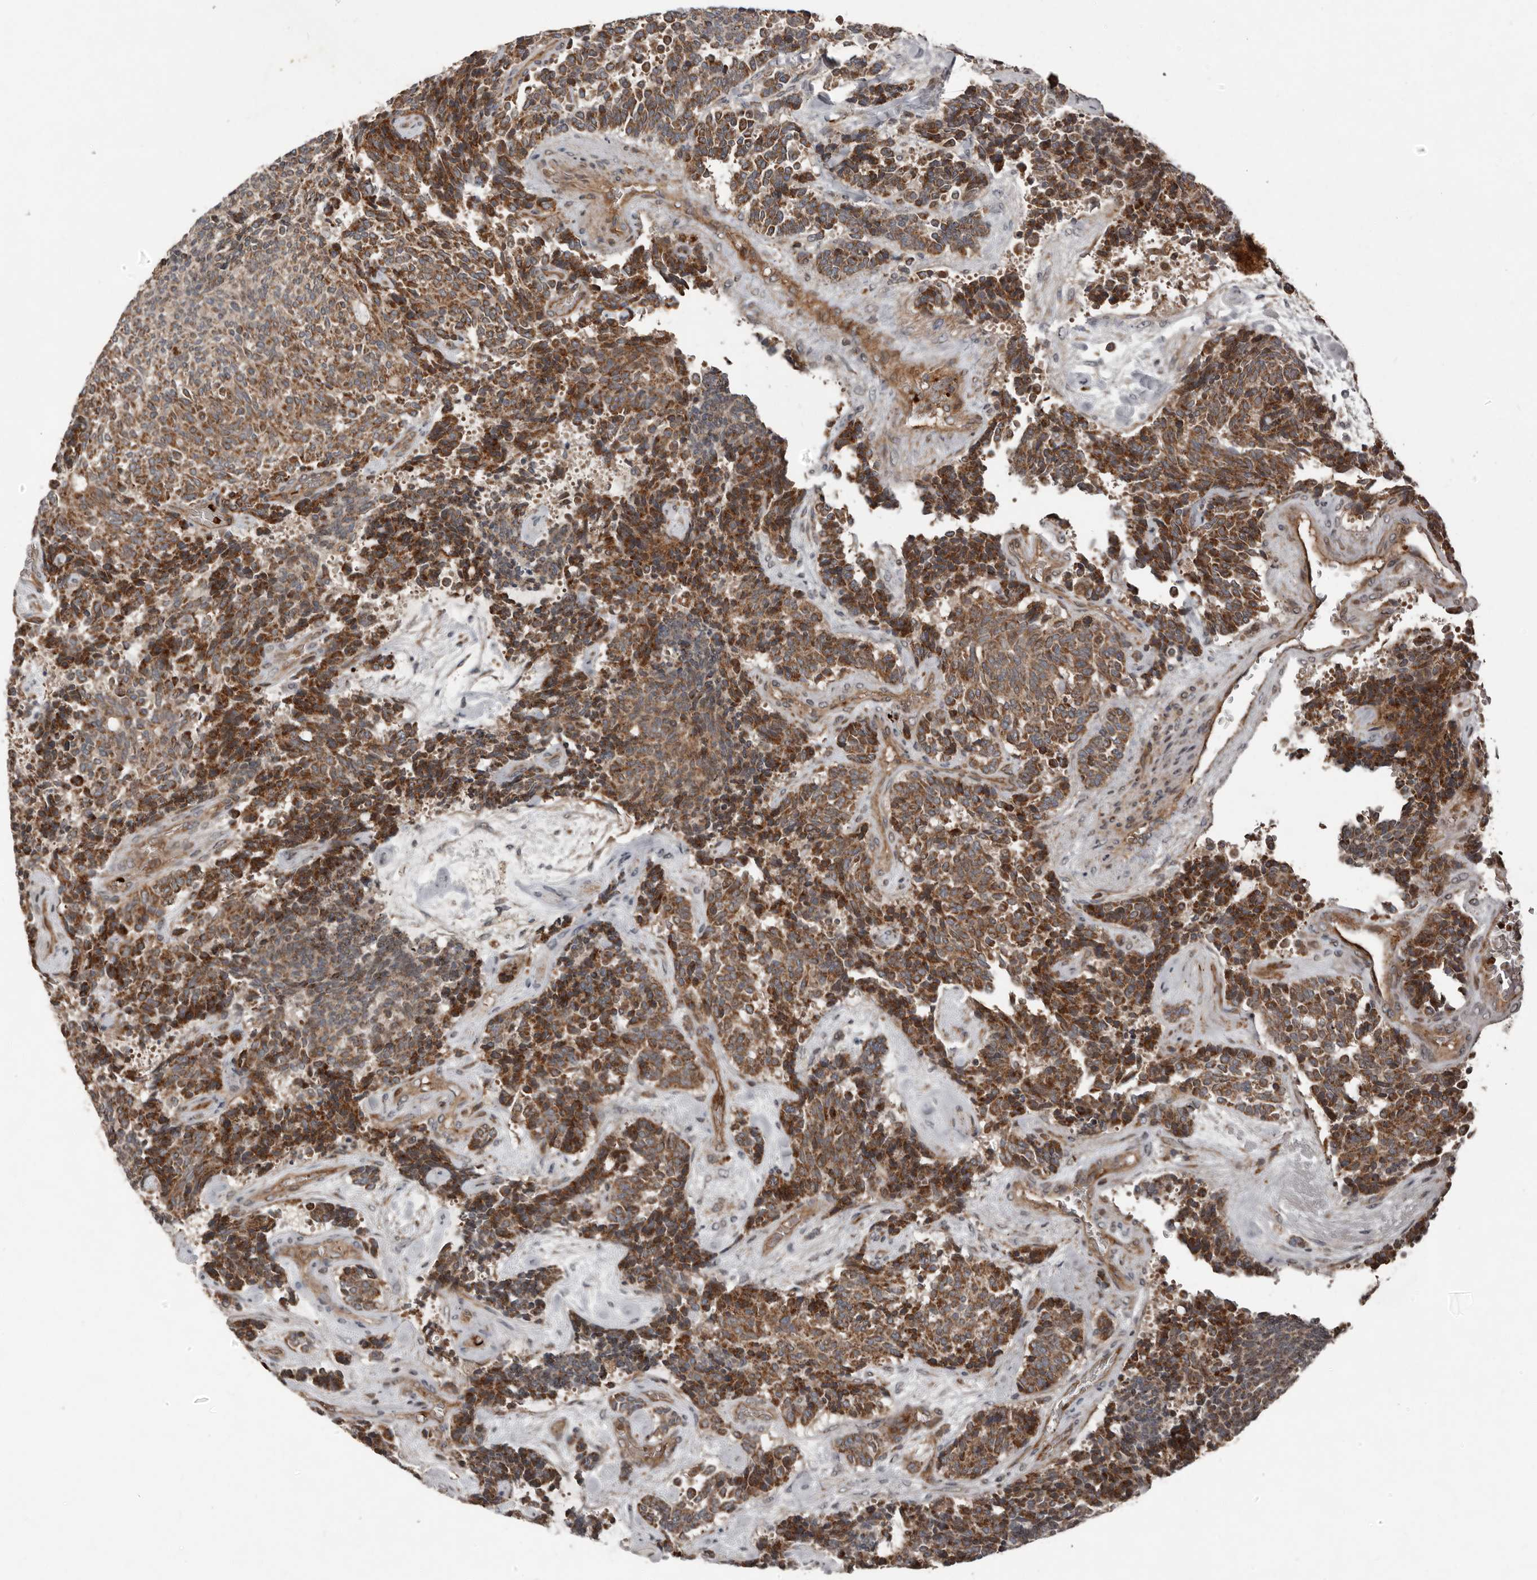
{"staining": {"intensity": "strong", "quantity": ">75%", "location": "cytoplasmic/membranous"}, "tissue": "carcinoid", "cell_type": "Tumor cells", "image_type": "cancer", "snomed": [{"axis": "morphology", "description": "Carcinoid, malignant, NOS"}, {"axis": "topography", "description": "Pancreas"}], "caption": "Immunohistochemistry of carcinoid exhibits high levels of strong cytoplasmic/membranous expression in approximately >75% of tumor cells. Nuclei are stained in blue.", "gene": "FBXO31", "patient": {"sex": "female", "age": 54}}